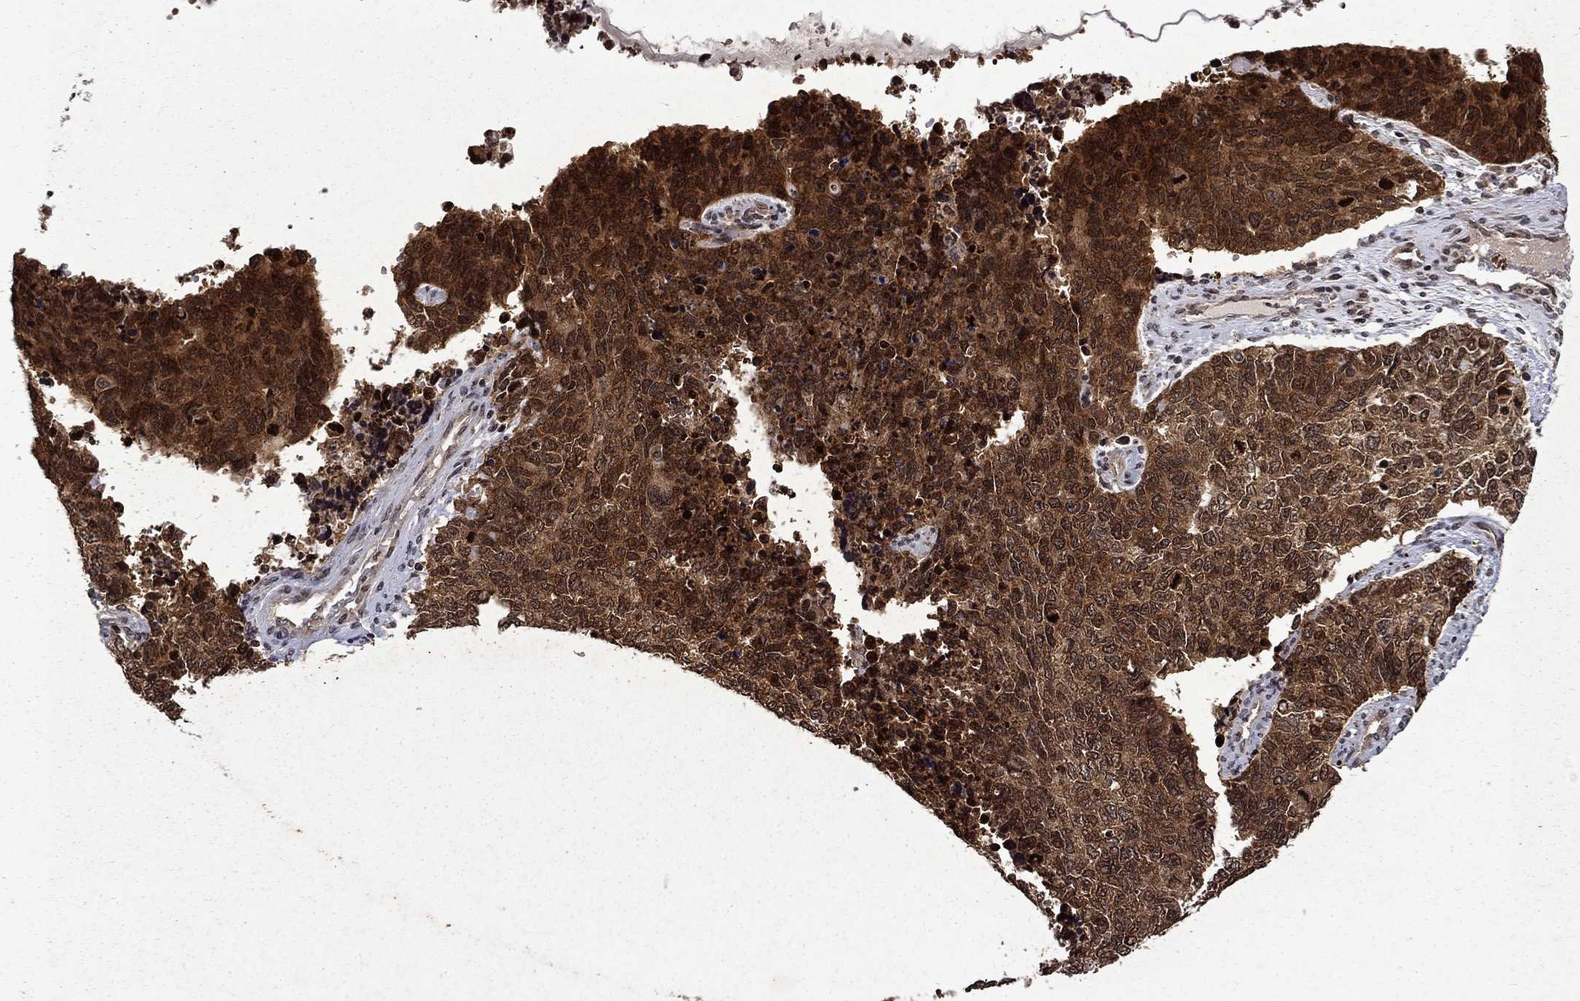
{"staining": {"intensity": "strong", "quantity": ">75%", "location": "cytoplasmic/membranous"}, "tissue": "cervical cancer", "cell_type": "Tumor cells", "image_type": "cancer", "snomed": [{"axis": "morphology", "description": "Squamous cell carcinoma, NOS"}, {"axis": "topography", "description": "Cervix"}], "caption": "Strong cytoplasmic/membranous staining for a protein is present in about >75% of tumor cells of squamous cell carcinoma (cervical) using immunohistochemistry (IHC).", "gene": "PIN4", "patient": {"sex": "female", "age": 63}}